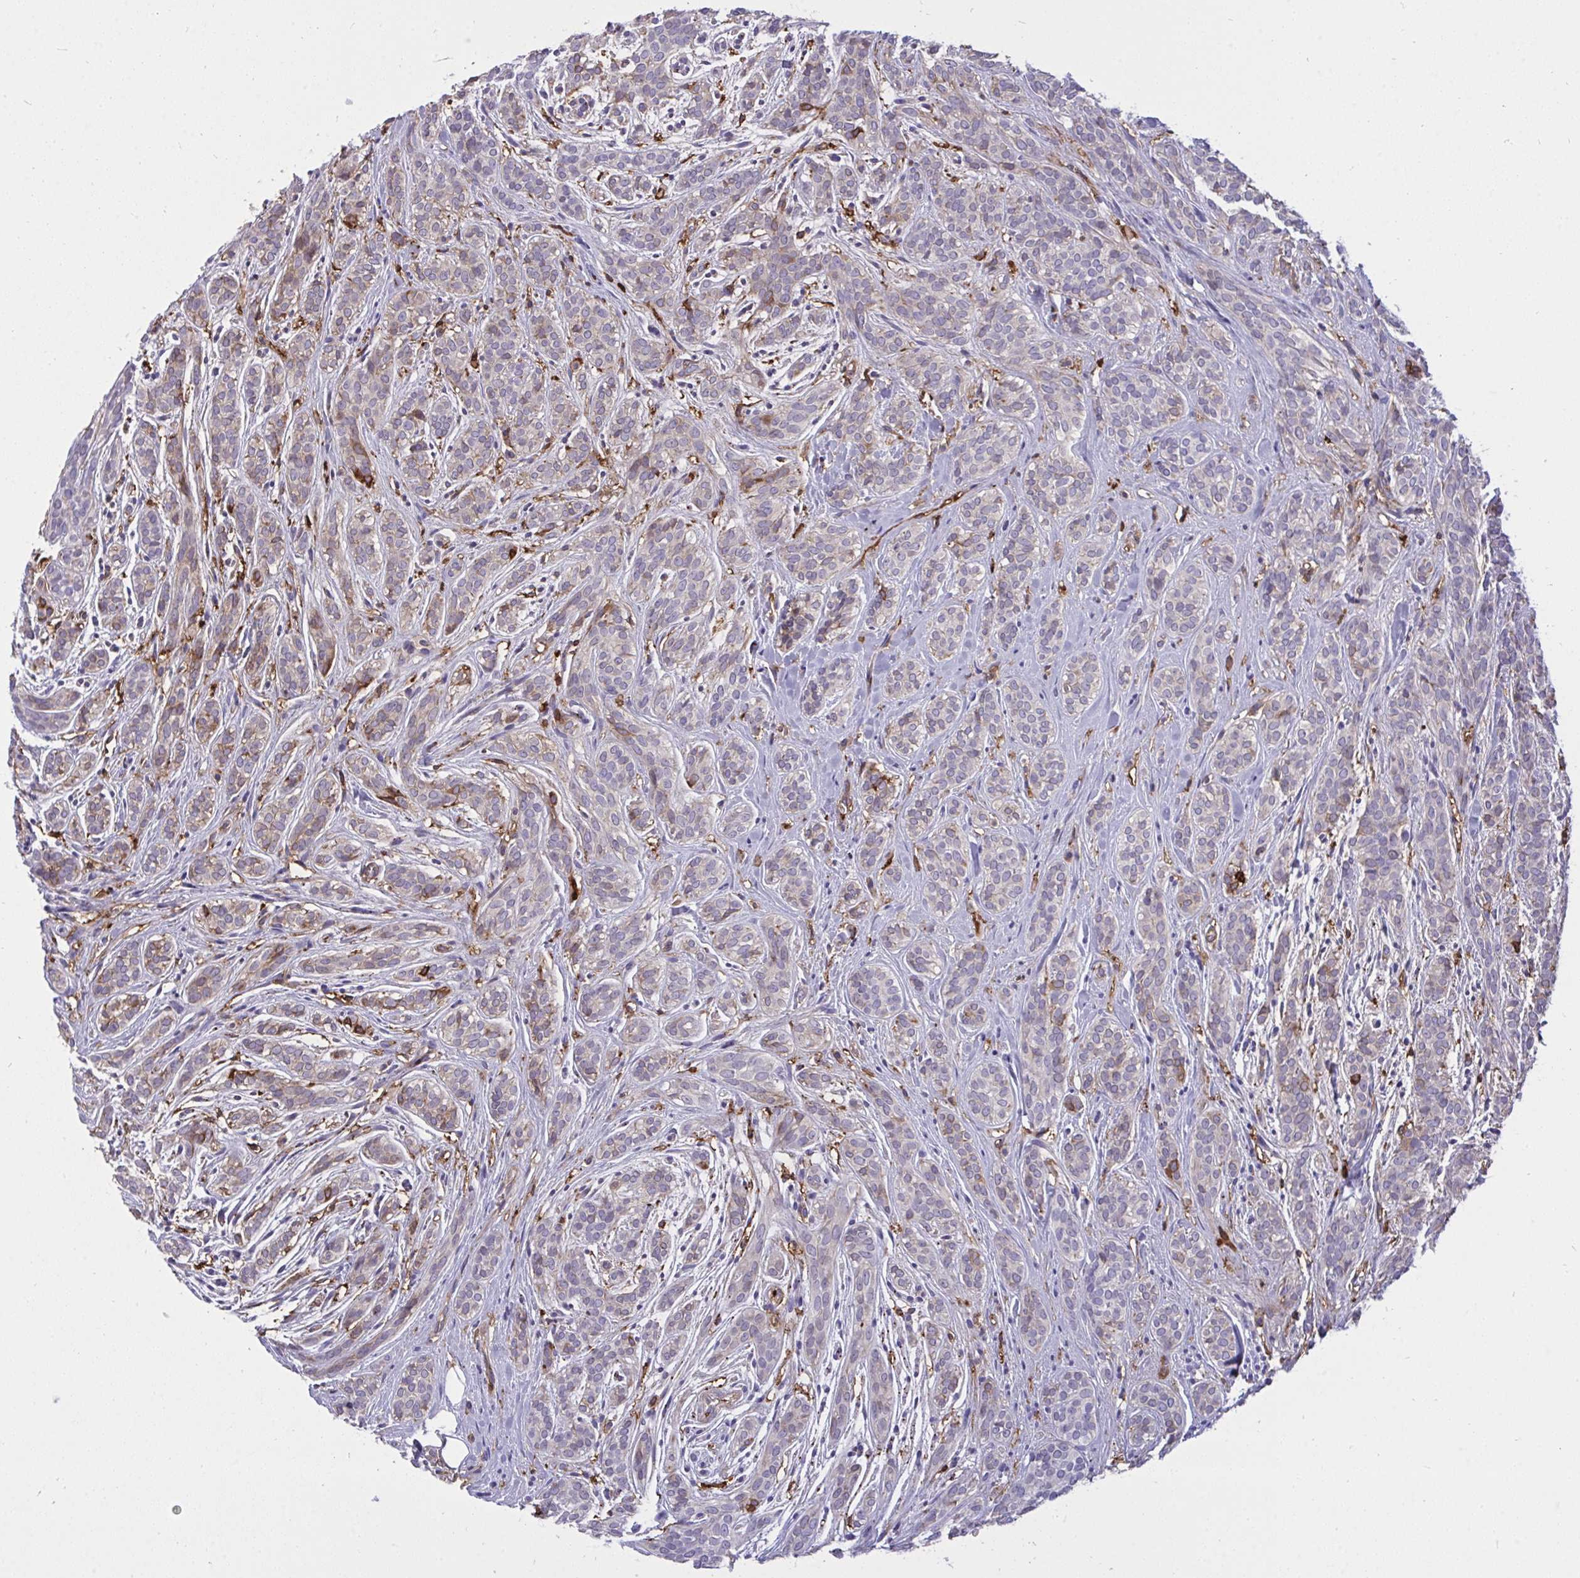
{"staining": {"intensity": "weak", "quantity": "<25%", "location": "cytoplasmic/membranous"}, "tissue": "head and neck cancer", "cell_type": "Tumor cells", "image_type": "cancer", "snomed": [{"axis": "morphology", "description": "Adenocarcinoma, NOS"}, {"axis": "topography", "description": "Head-Neck"}], "caption": "This image is of head and neck adenocarcinoma stained with IHC to label a protein in brown with the nuclei are counter-stained blue. There is no expression in tumor cells.", "gene": "F2", "patient": {"sex": "female", "age": 57}}